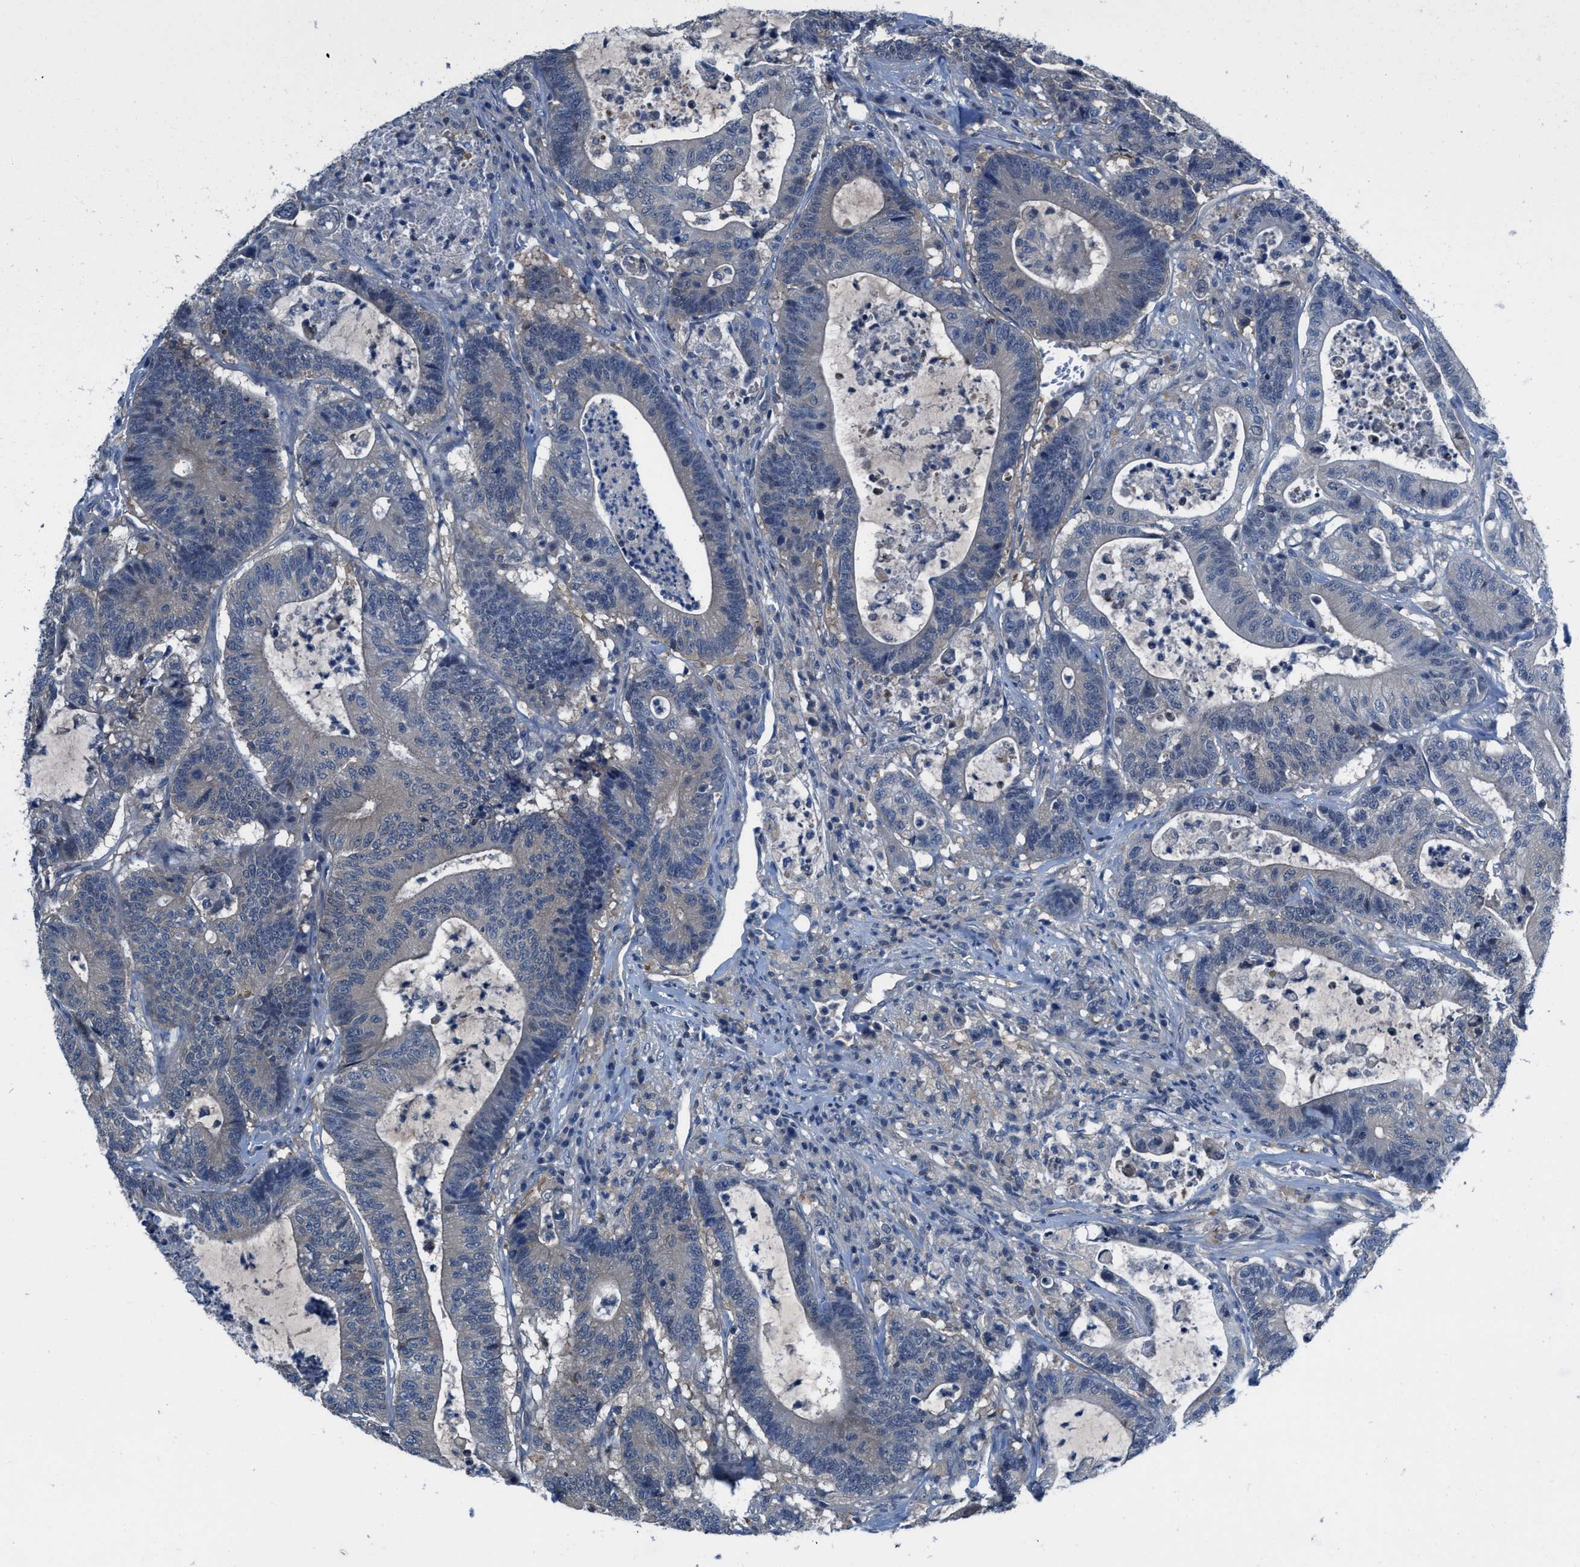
{"staining": {"intensity": "negative", "quantity": "none", "location": "none"}, "tissue": "colorectal cancer", "cell_type": "Tumor cells", "image_type": "cancer", "snomed": [{"axis": "morphology", "description": "Adenocarcinoma, NOS"}, {"axis": "topography", "description": "Colon"}], "caption": "Colorectal cancer (adenocarcinoma) was stained to show a protein in brown. There is no significant staining in tumor cells. (Immunohistochemistry, brightfield microscopy, high magnification).", "gene": "NUDT5", "patient": {"sex": "female", "age": 84}}